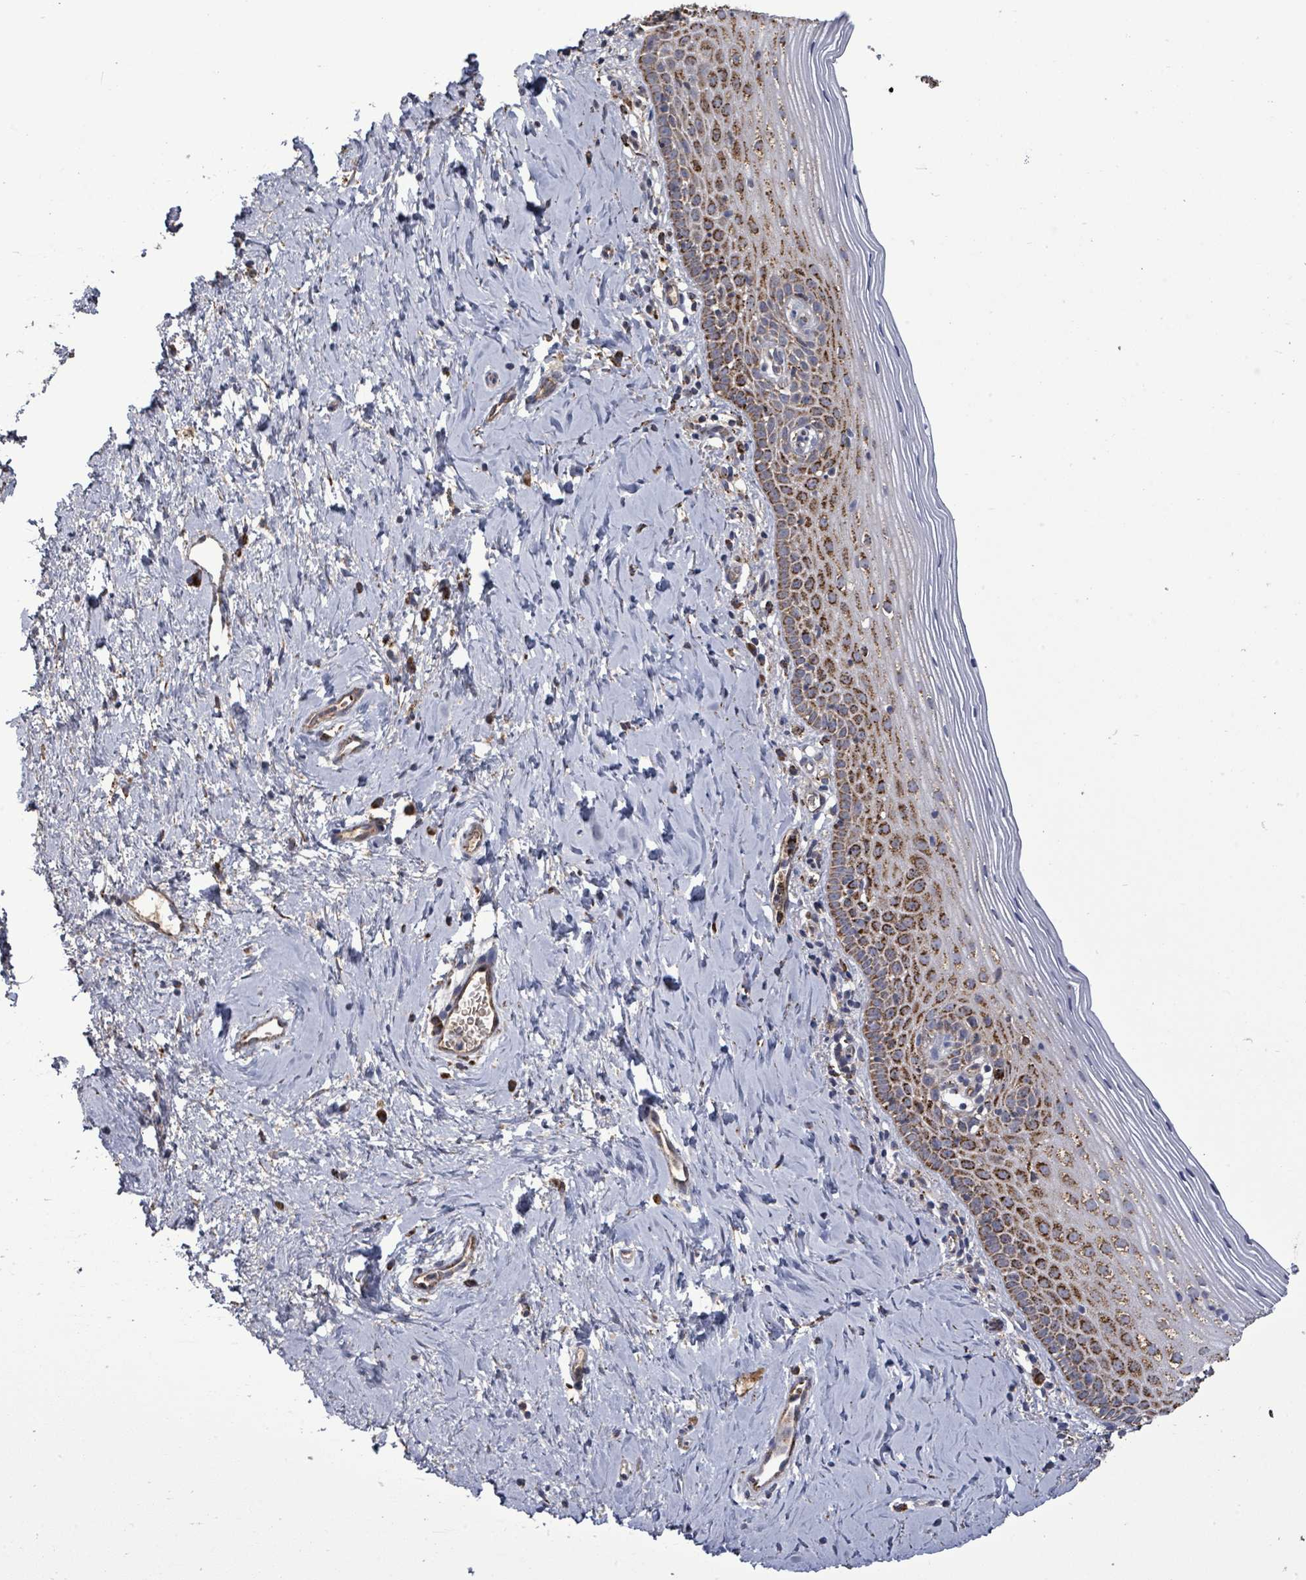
{"staining": {"intensity": "strong", "quantity": ">75%", "location": "cytoplasmic/membranous"}, "tissue": "cervix", "cell_type": "Glandular cells", "image_type": "normal", "snomed": [{"axis": "morphology", "description": "Normal tissue, NOS"}, {"axis": "topography", "description": "Cervix"}], "caption": "Protein staining shows strong cytoplasmic/membranous staining in about >75% of glandular cells in unremarkable cervix. Using DAB (brown) and hematoxylin (blue) stains, captured at high magnification using brightfield microscopy.", "gene": "MTMR12", "patient": {"sex": "female", "age": 44}}